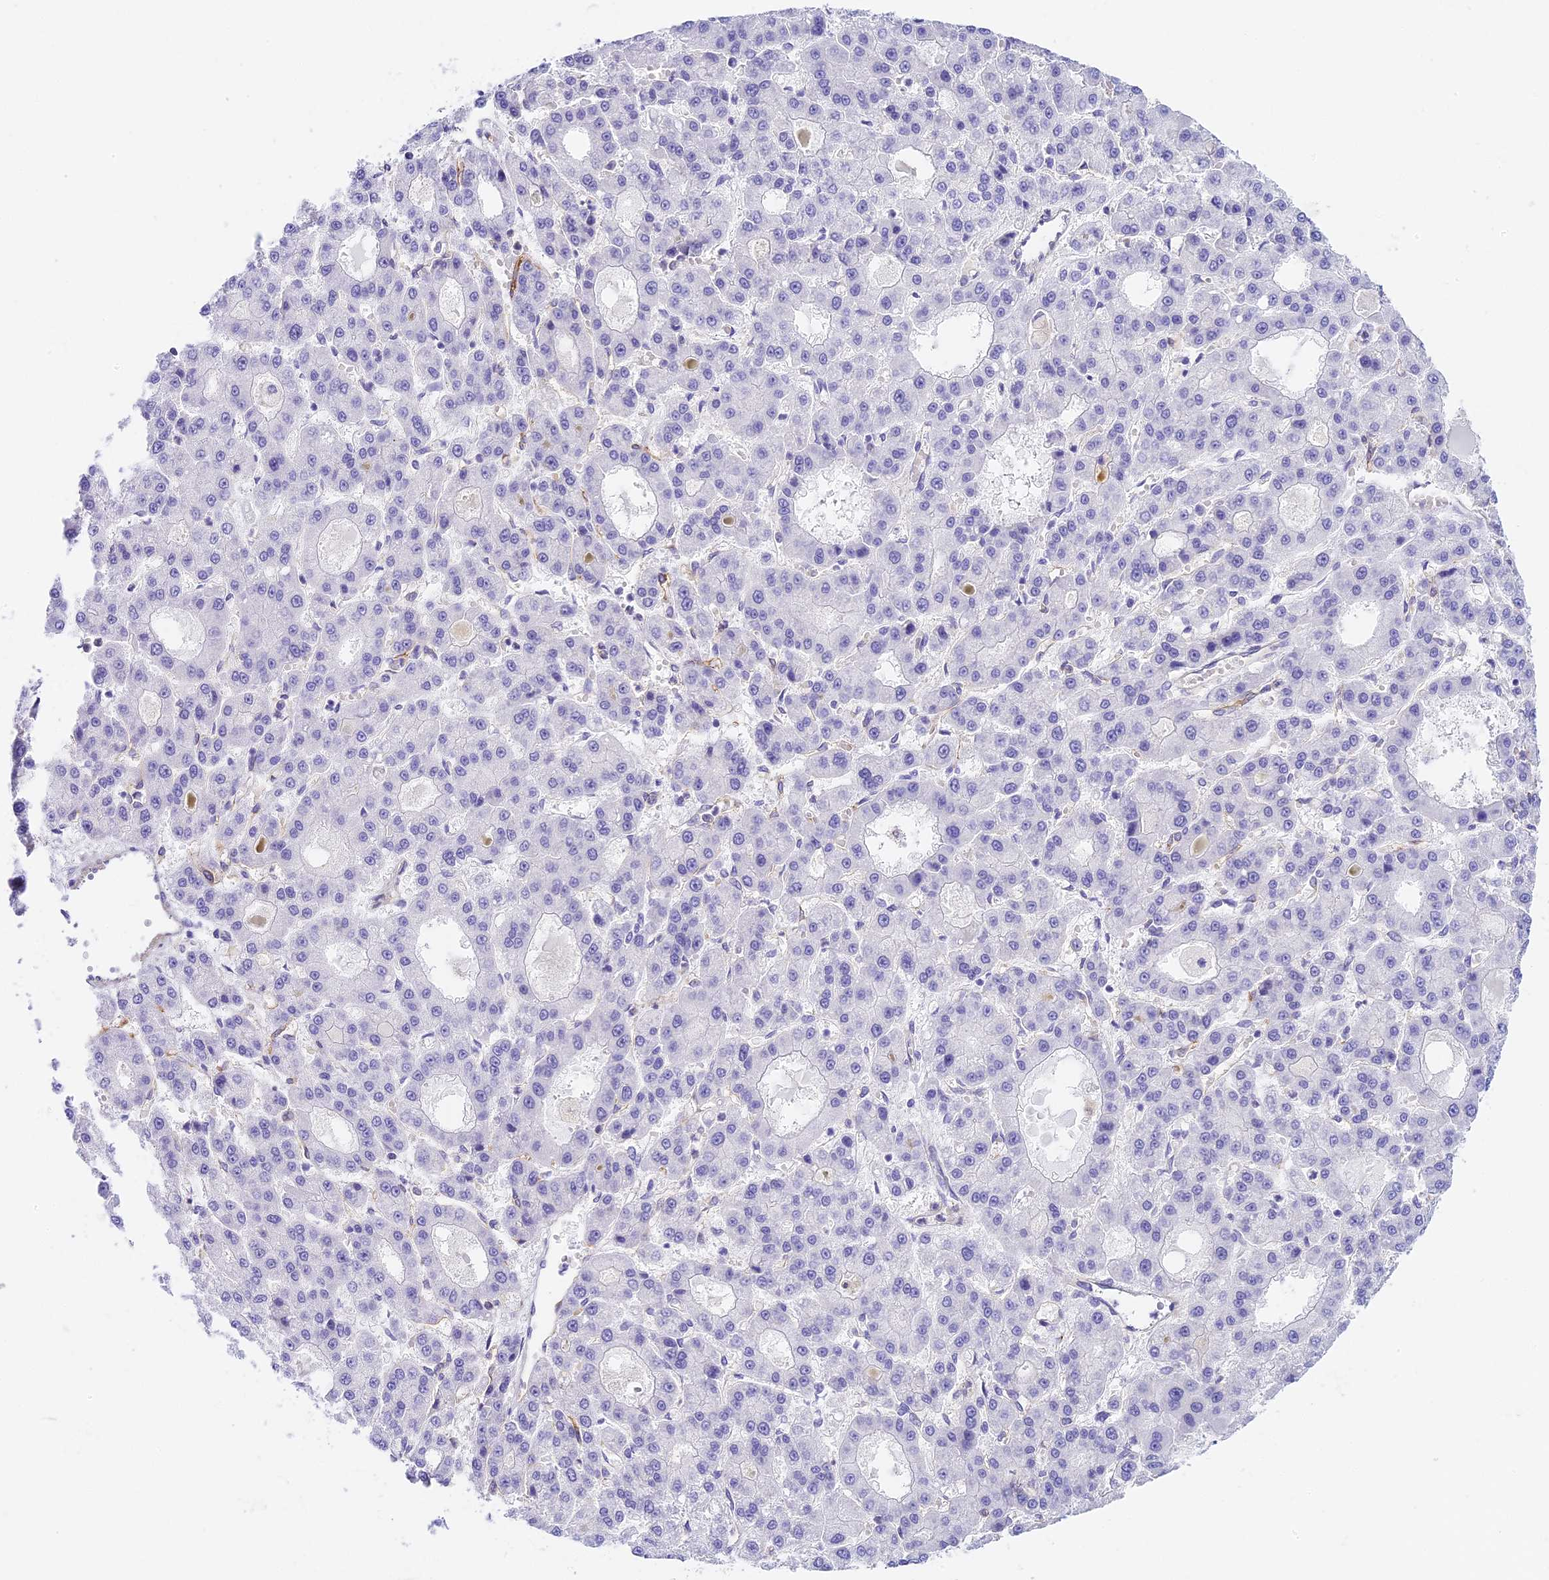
{"staining": {"intensity": "negative", "quantity": "none", "location": "none"}, "tissue": "liver cancer", "cell_type": "Tumor cells", "image_type": "cancer", "snomed": [{"axis": "morphology", "description": "Carcinoma, Hepatocellular, NOS"}, {"axis": "topography", "description": "Liver"}], "caption": "Immunohistochemical staining of human liver cancer displays no significant expression in tumor cells.", "gene": "HOMER3", "patient": {"sex": "male", "age": 70}}